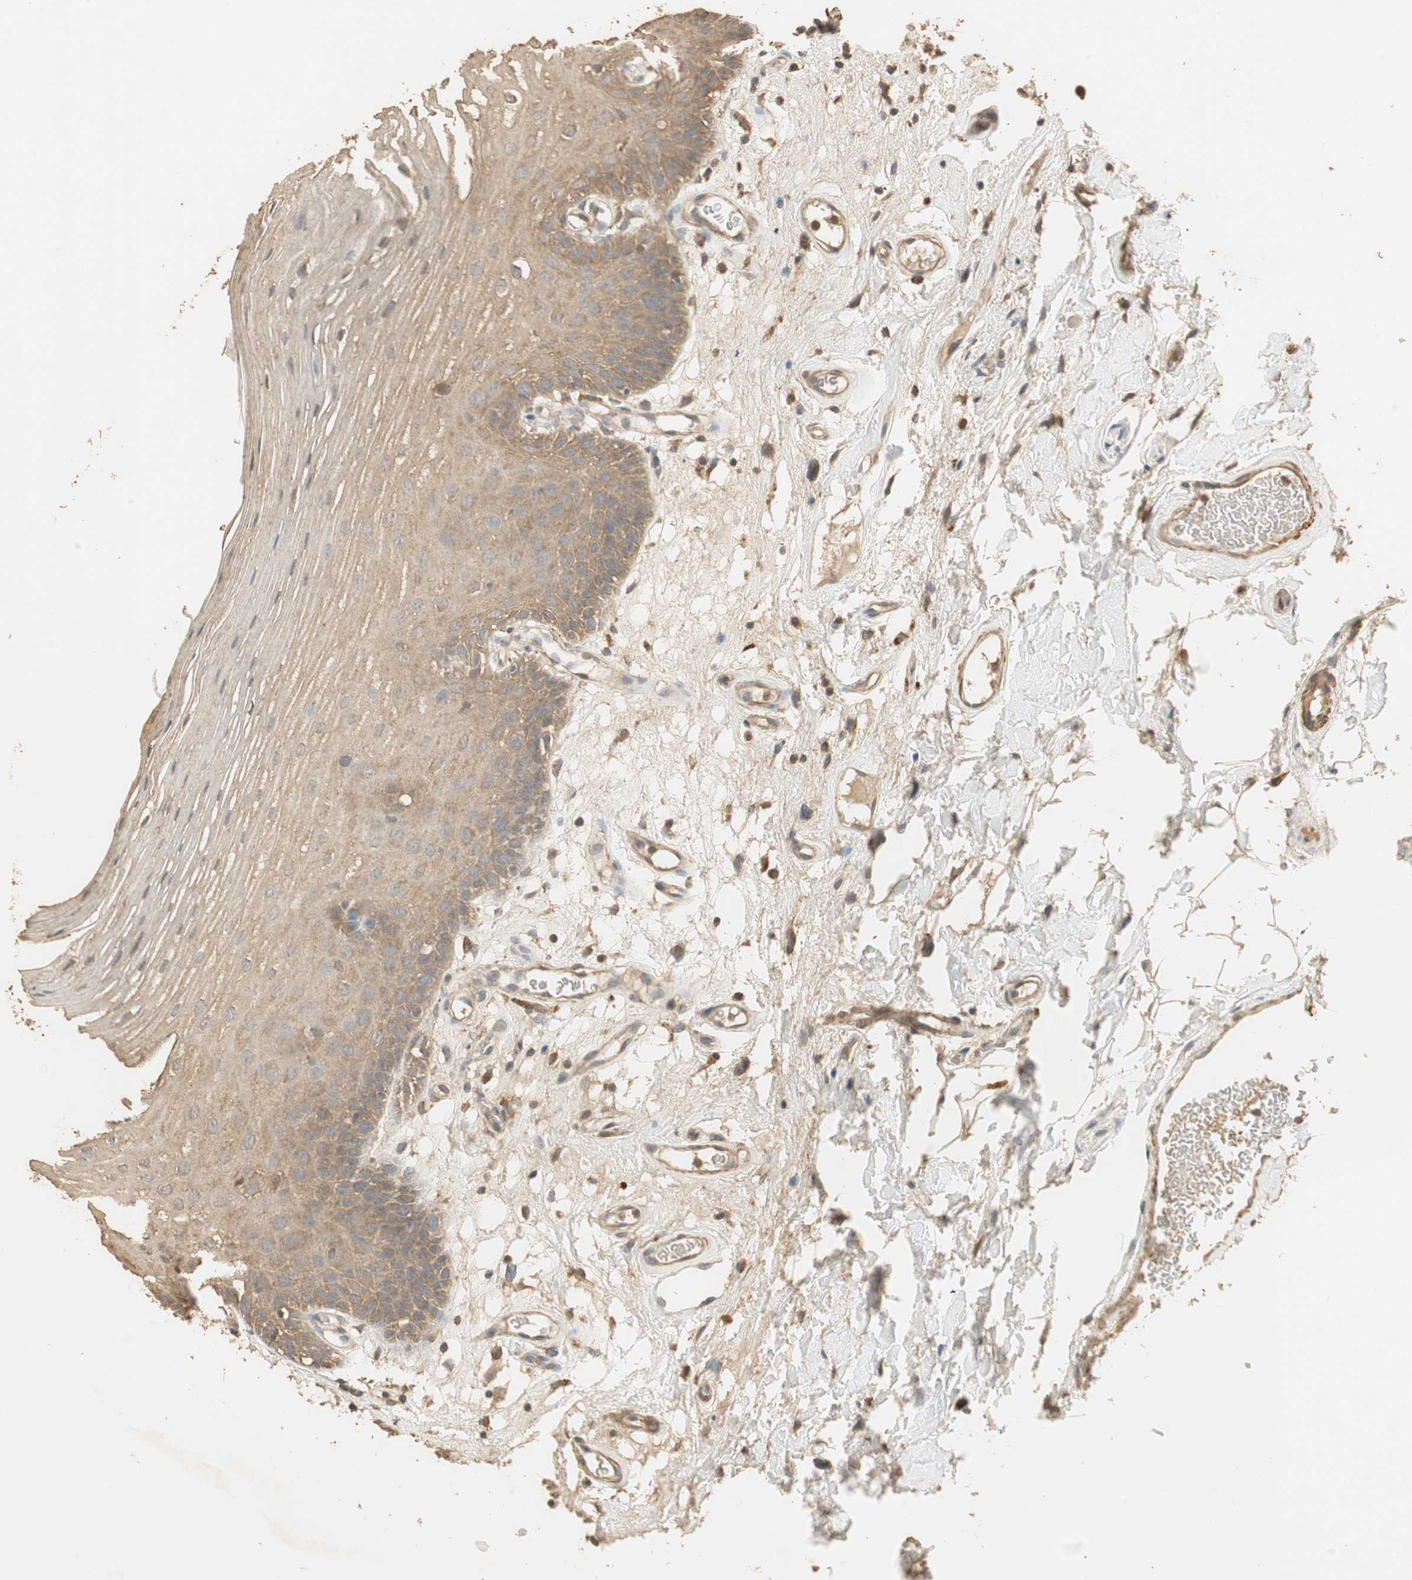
{"staining": {"intensity": "moderate", "quantity": ">75%", "location": "cytoplasmic/membranous"}, "tissue": "oral mucosa", "cell_type": "Squamous epithelial cells", "image_type": "normal", "snomed": [{"axis": "morphology", "description": "Normal tissue, NOS"}, {"axis": "morphology", "description": "Squamous cell carcinoma, NOS"}, {"axis": "topography", "description": "Skeletal muscle"}, {"axis": "topography", "description": "Oral tissue"}], "caption": "Benign oral mucosa reveals moderate cytoplasmic/membranous staining in approximately >75% of squamous epithelial cells, visualized by immunohistochemistry. Using DAB (brown) and hematoxylin (blue) stains, captured at high magnification using brightfield microscopy.", "gene": "USP2", "patient": {"sex": "male", "age": 71}}